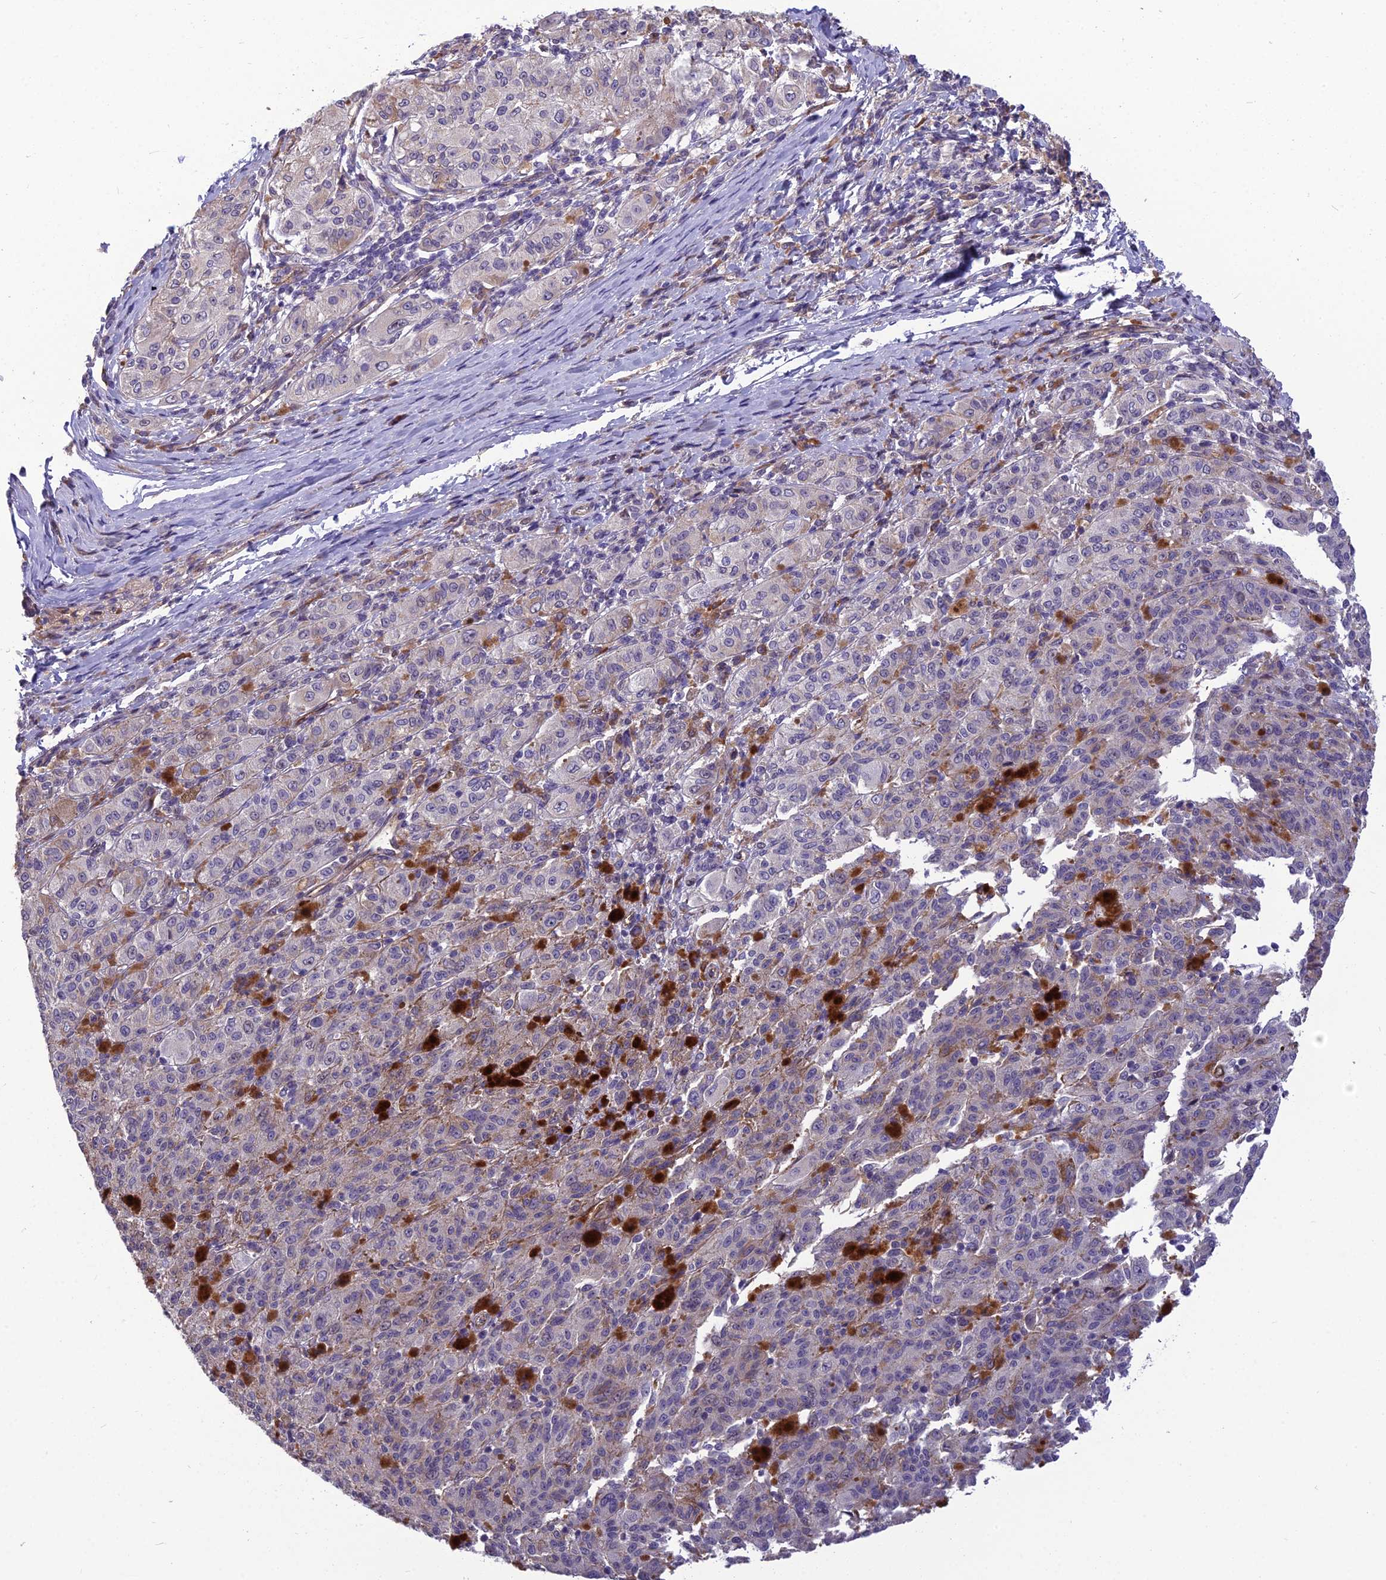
{"staining": {"intensity": "negative", "quantity": "none", "location": "none"}, "tissue": "melanoma", "cell_type": "Tumor cells", "image_type": "cancer", "snomed": [{"axis": "morphology", "description": "Malignant melanoma, NOS"}, {"axis": "topography", "description": "Skin"}], "caption": "An image of human malignant melanoma is negative for staining in tumor cells.", "gene": "TSPAN15", "patient": {"sex": "female", "age": 52}}